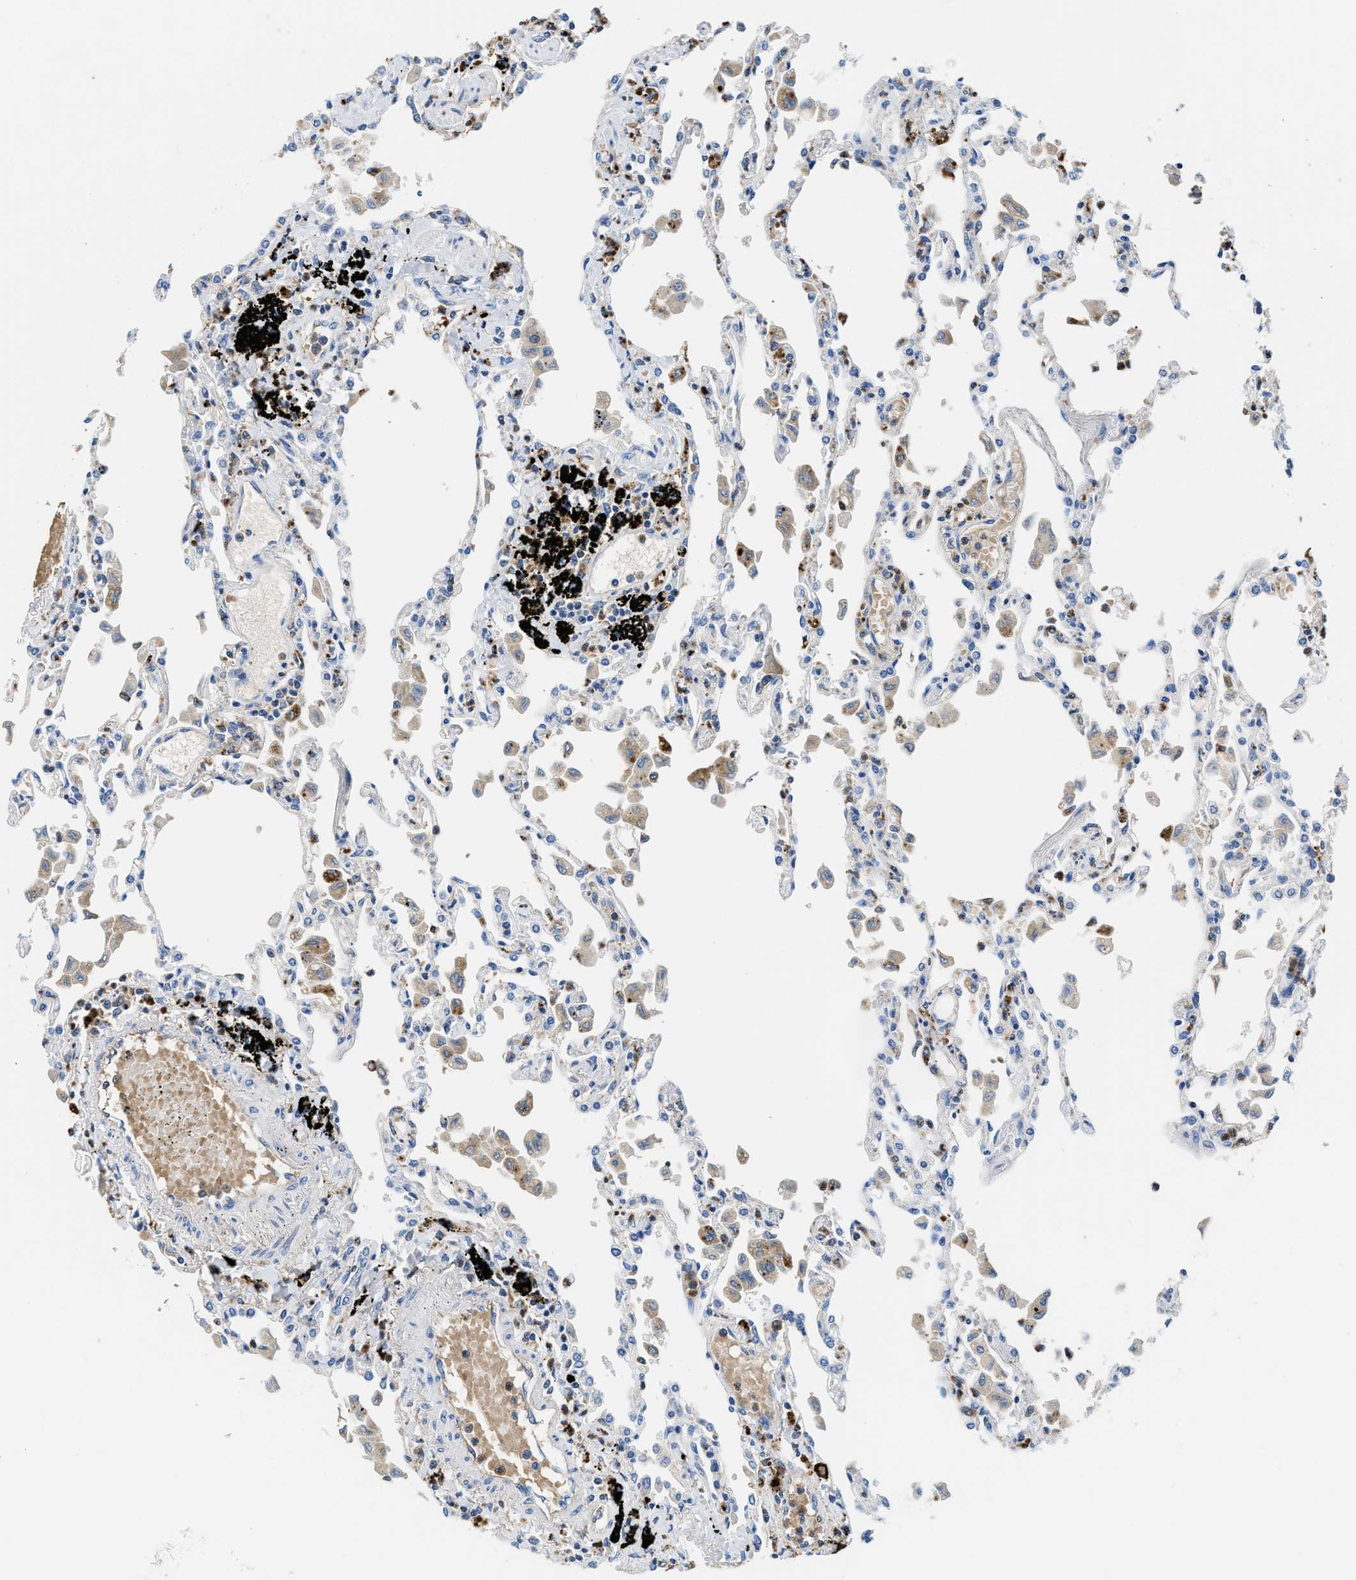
{"staining": {"intensity": "negative", "quantity": "none", "location": "none"}, "tissue": "lung", "cell_type": "Alveolar cells", "image_type": "normal", "snomed": [{"axis": "morphology", "description": "Normal tissue, NOS"}, {"axis": "topography", "description": "Bronchus"}, {"axis": "topography", "description": "Lung"}], "caption": "The histopathology image displays no significant positivity in alveolar cells of lung. (Immunohistochemistry, brightfield microscopy, high magnification).", "gene": "NEB", "patient": {"sex": "female", "age": 49}}